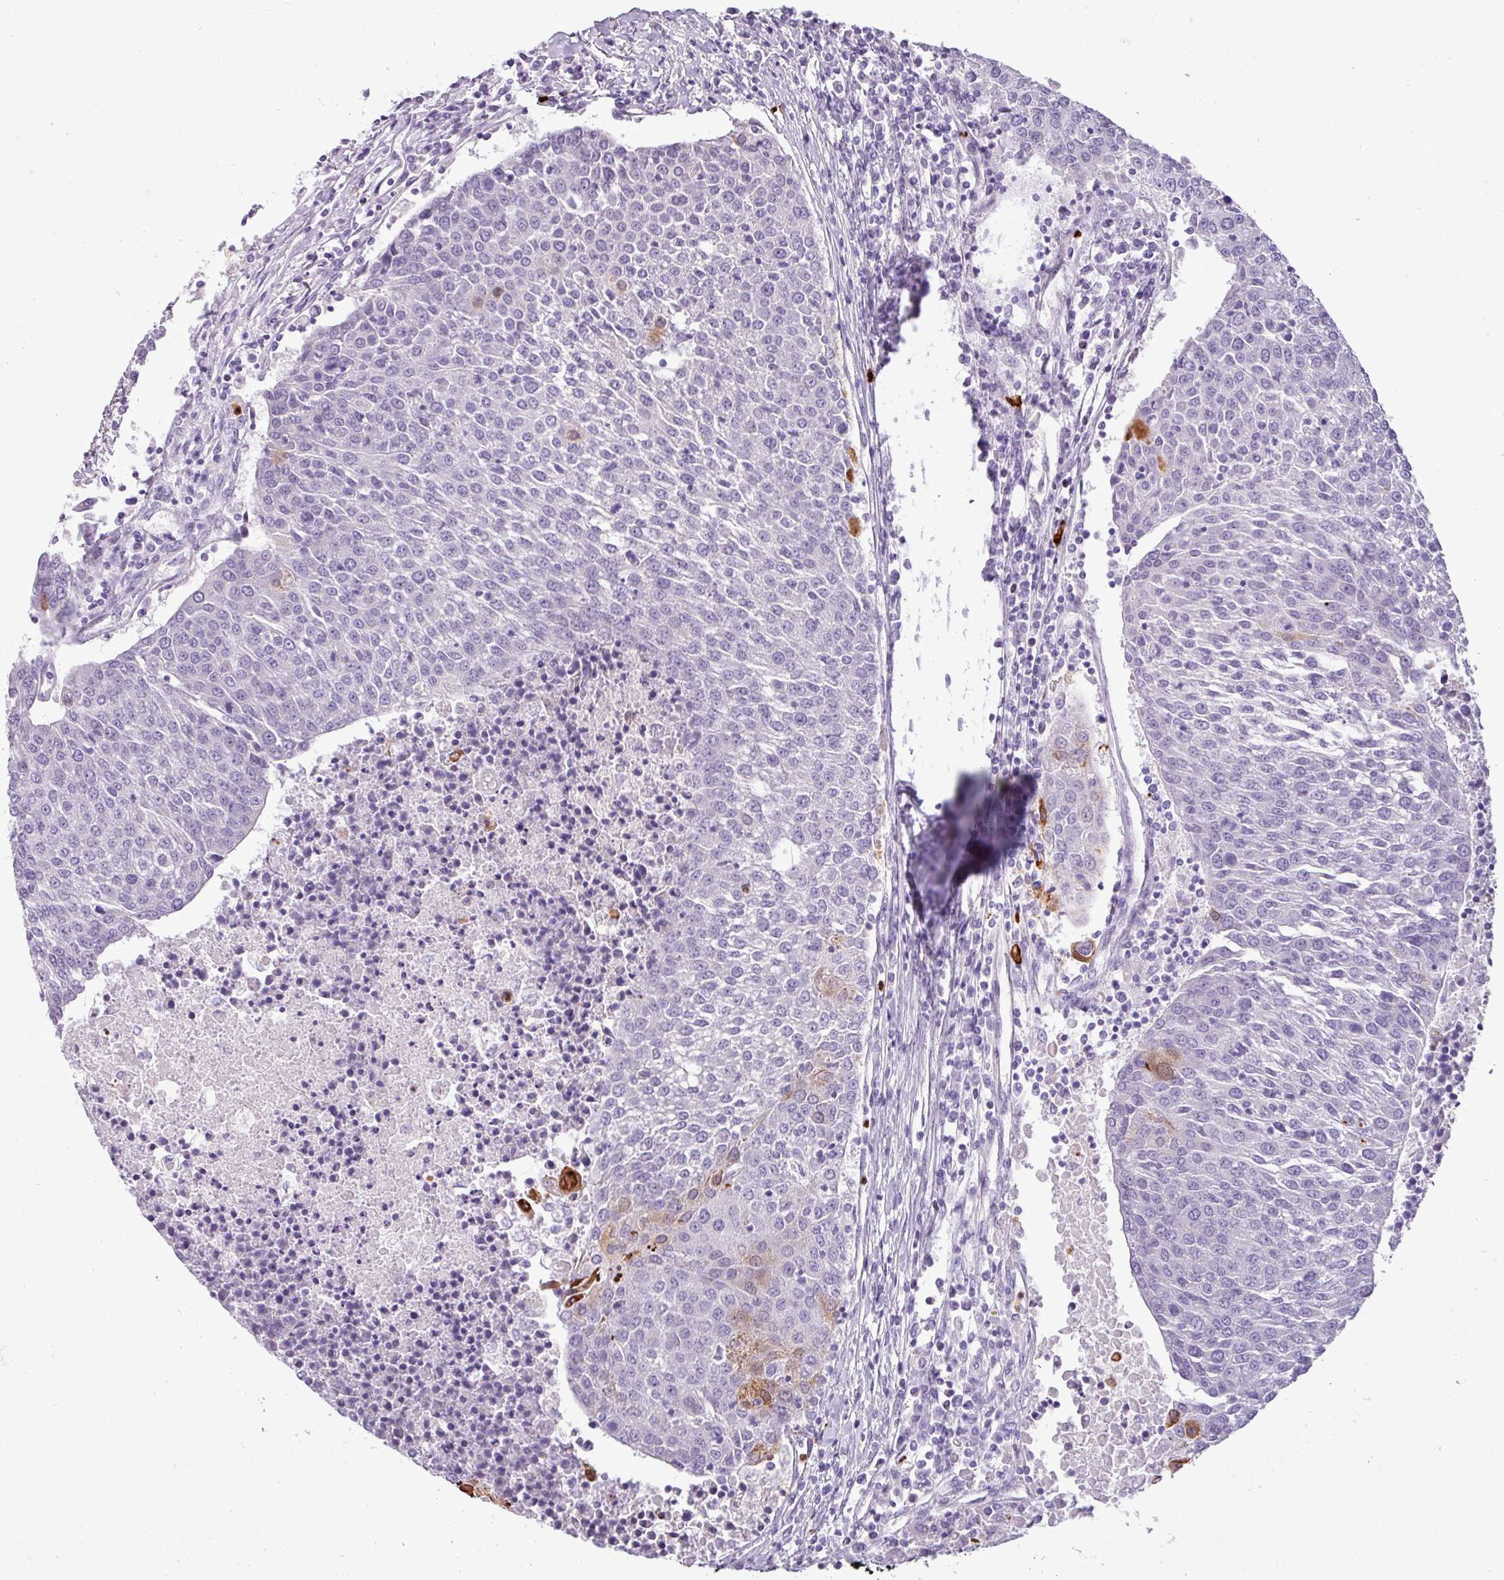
{"staining": {"intensity": "negative", "quantity": "none", "location": "none"}, "tissue": "urothelial cancer", "cell_type": "Tumor cells", "image_type": "cancer", "snomed": [{"axis": "morphology", "description": "Urothelial carcinoma, High grade"}, {"axis": "topography", "description": "Urinary bladder"}], "caption": "High-grade urothelial carcinoma stained for a protein using immunohistochemistry (IHC) demonstrates no expression tumor cells.", "gene": "TRIM39", "patient": {"sex": "female", "age": 85}}